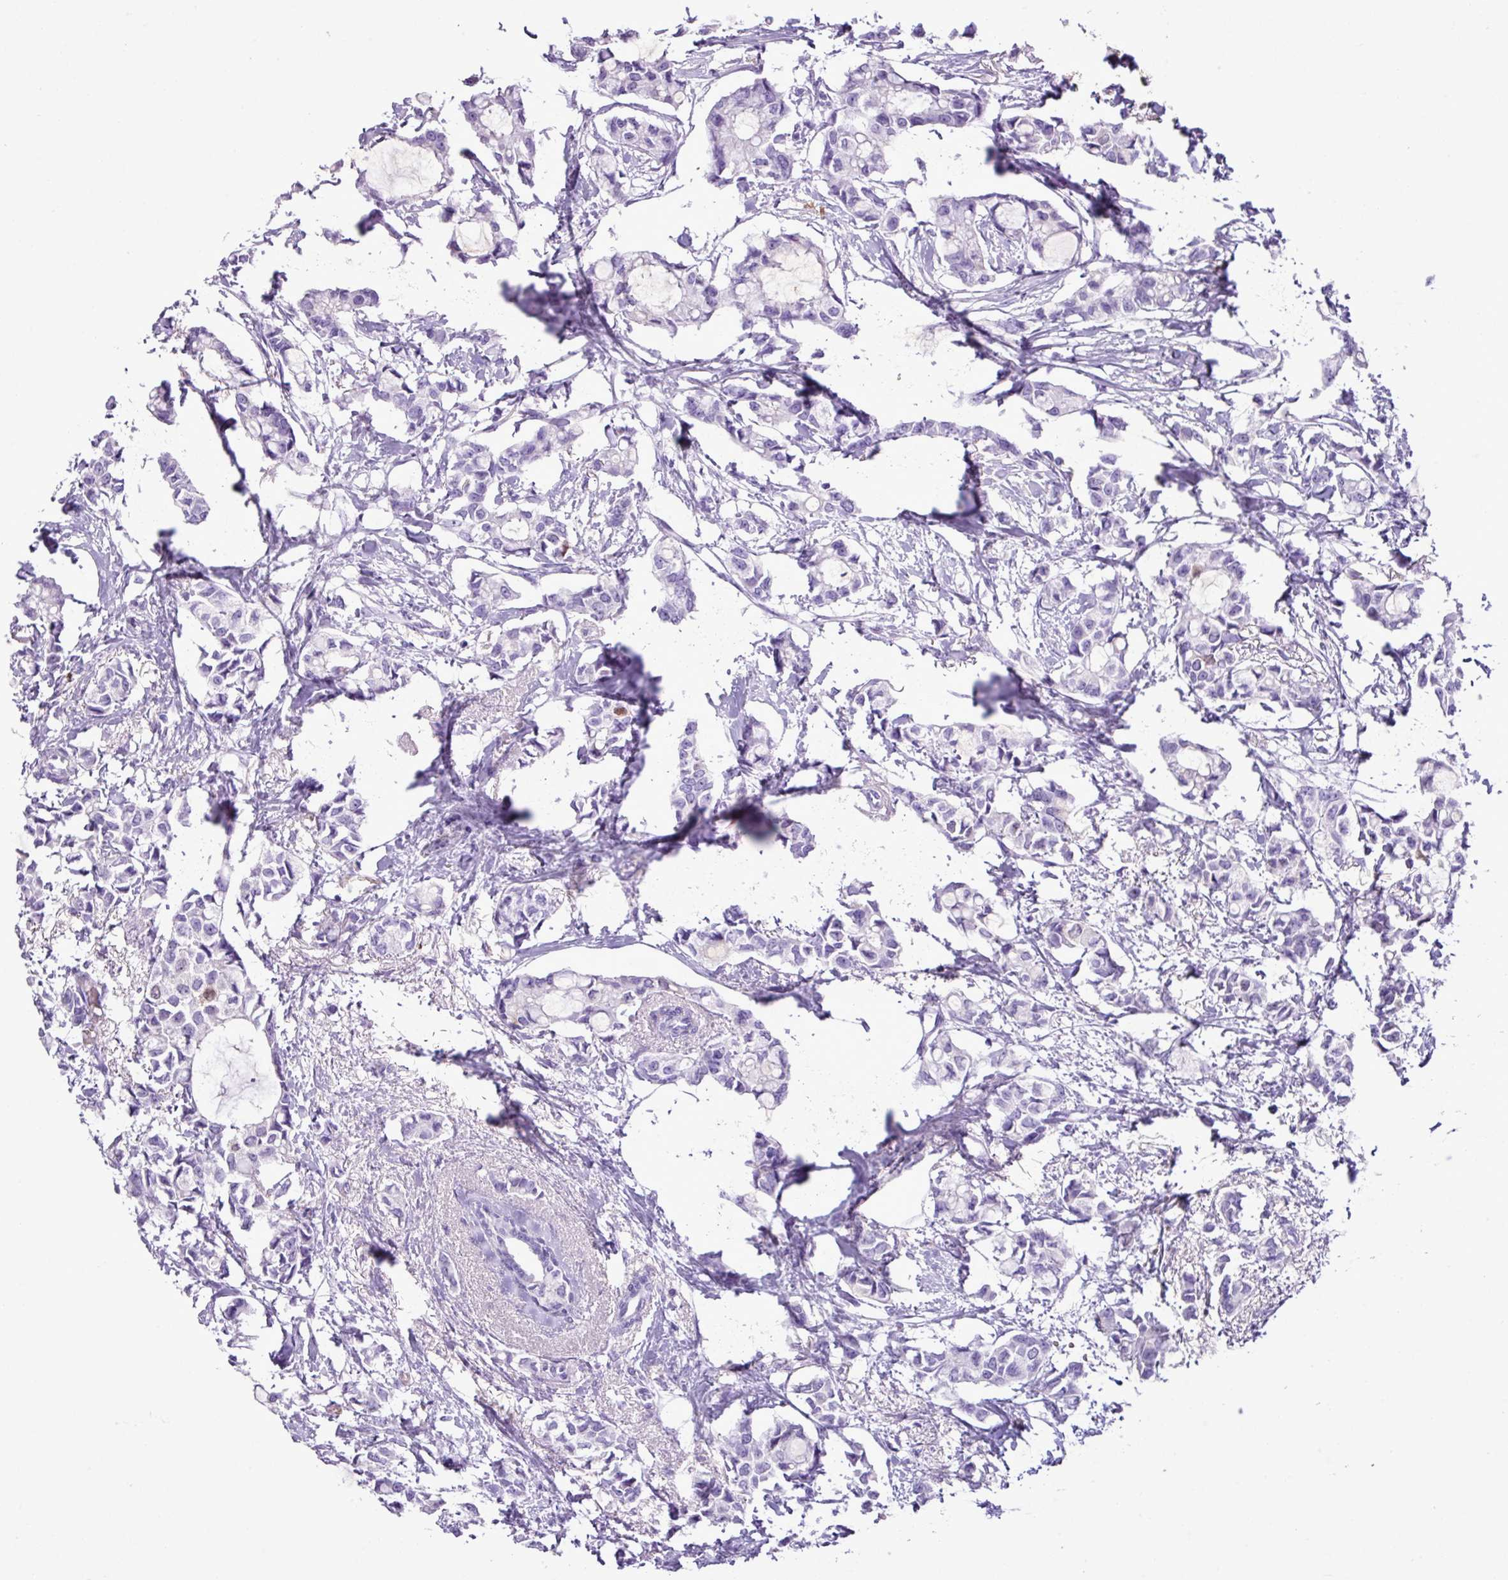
{"staining": {"intensity": "negative", "quantity": "none", "location": "none"}, "tissue": "breast cancer", "cell_type": "Tumor cells", "image_type": "cancer", "snomed": [{"axis": "morphology", "description": "Duct carcinoma"}, {"axis": "topography", "description": "Breast"}], "caption": "Immunohistochemistry (IHC) image of neoplastic tissue: breast cancer (invasive ductal carcinoma) stained with DAB (3,3'-diaminobenzidine) exhibits no significant protein staining in tumor cells. (DAB IHC with hematoxylin counter stain).", "gene": "ZSCAN5A", "patient": {"sex": "female", "age": 73}}